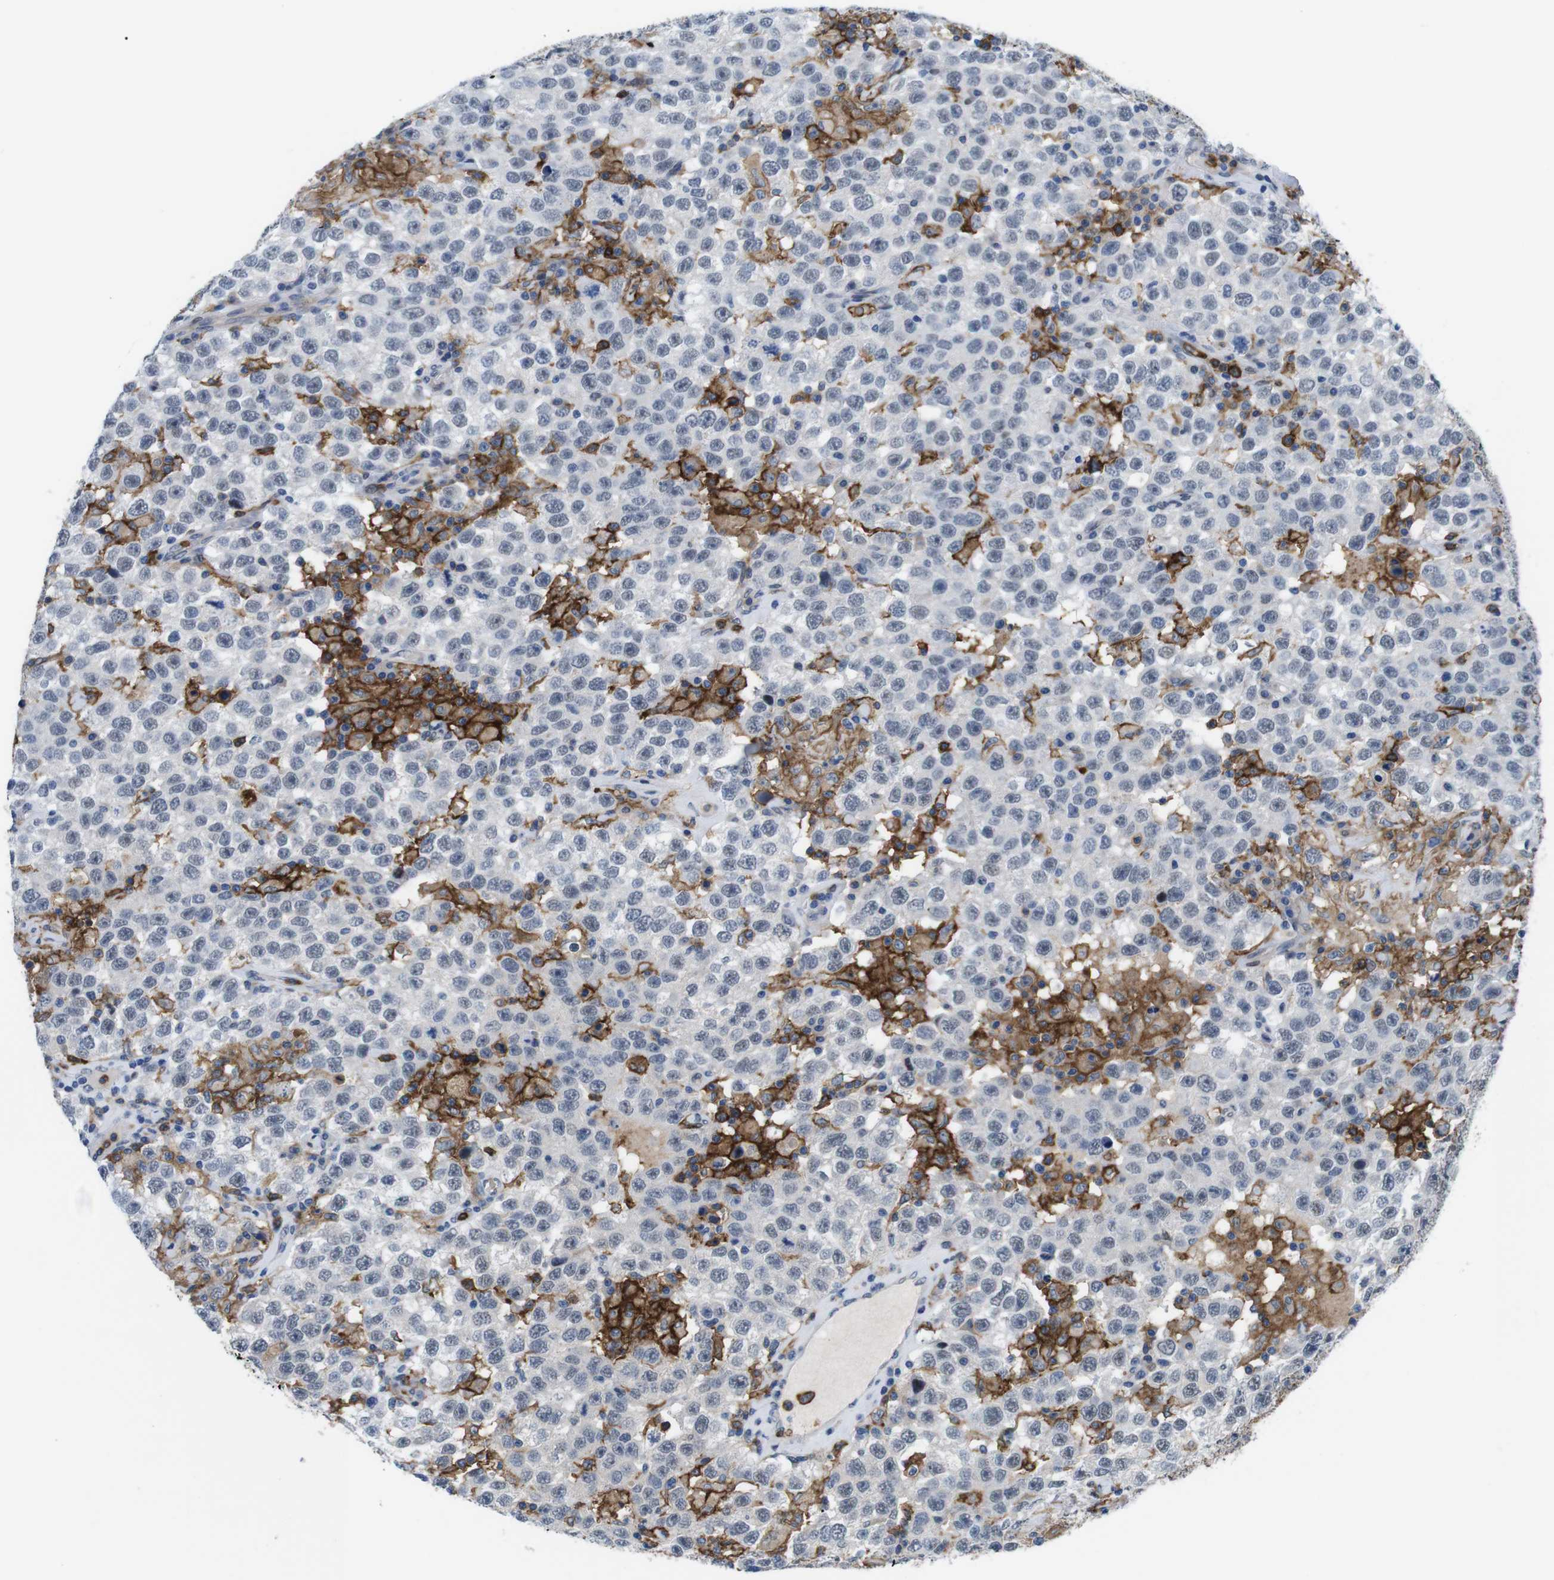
{"staining": {"intensity": "negative", "quantity": "none", "location": "none"}, "tissue": "testis cancer", "cell_type": "Tumor cells", "image_type": "cancer", "snomed": [{"axis": "morphology", "description": "Seminoma, NOS"}, {"axis": "topography", "description": "Testis"}], "caption": "A high-resolution image shows immunohistochemistry staining of testis cancer, which displays no significant staining in tumor cells.", "gene": "CD300C", "patient": {"sex": "male", "age": 41}}